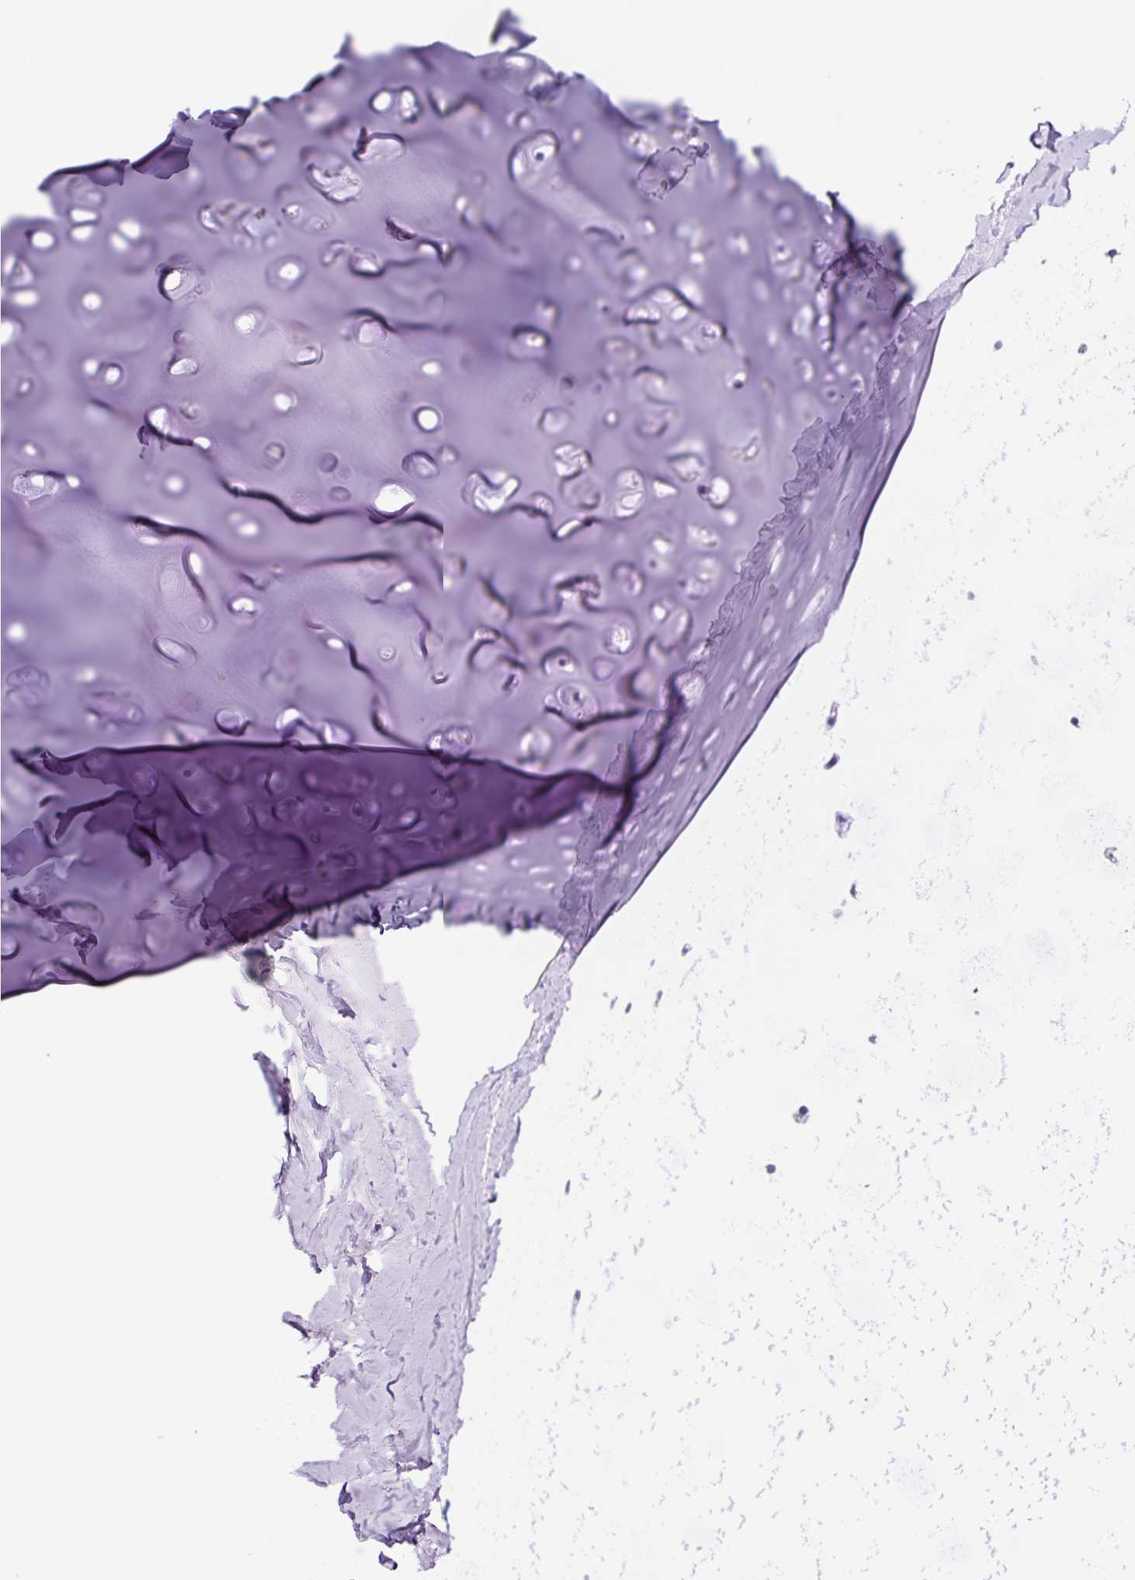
{"staining": {"intensity": "negative", "quantity": "none", "location": "none"}, "tissue": "adipose tissue", "cell_type": "Adipocytes", "image_type": "normal", "snomed": [{"axis": "morphology", "description": "Normal tissue, NOS"}, {"axis": "topography", "description": "Cartilage tissue"}, {"axis": "topography", "description": "Bronchus"}, {"axis": "topography", "description": "Peripheral nerve tissue"}], "caption": "Image shows no protein positivity in adipocytes of benign adipose tissue. The staining is performed using DAB brown chromogen with nuclei counter-stained in using hematoxylin.", "gene": "ADSS1", "patient": {"sex": "female", "age": 59}}